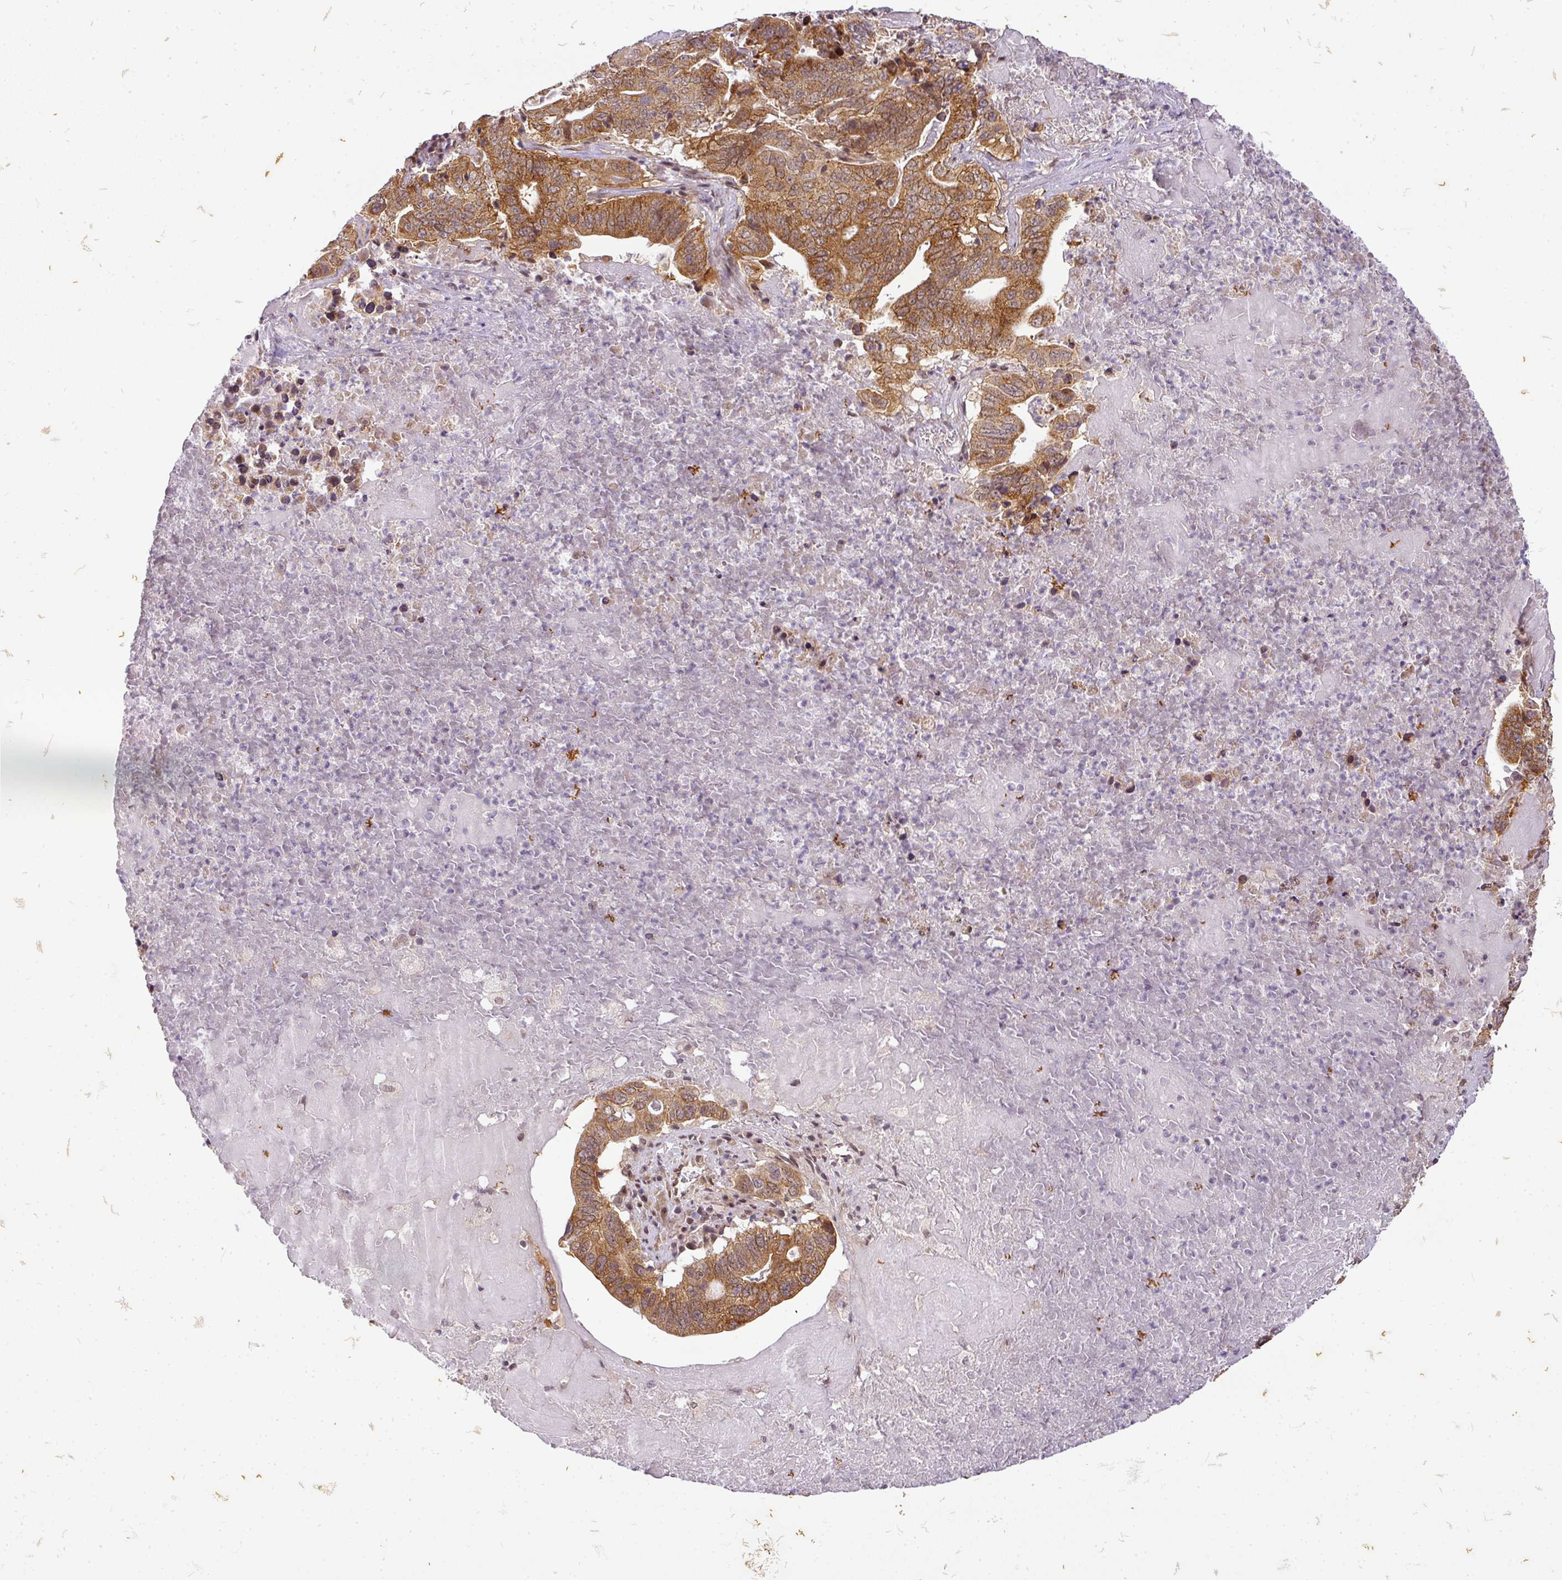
{"staining": {"intensity": "strong", "quantity": ">75%", "location": "cytoplasmic/membranous"}, "tissue": "lung cancer", "cell_type": "Tumor cells", "image_type": "cancer", "snomed": [{"axis": "morphology", "description": "Adenocarcinoma, NOS"}, {"axis": "topography", "description": "Lung"}], "caption": "High-magnification brightfield microscopy of lung cancer stained with DAB (brown) and counterstained with hematoxylin (blue). tumor cells exhibit strong cytoplasmic/membranous positivity is seen in approximately>75% of cells.", "gene": "C1orf226", "patient": {"sex": "female", "age": 60}}